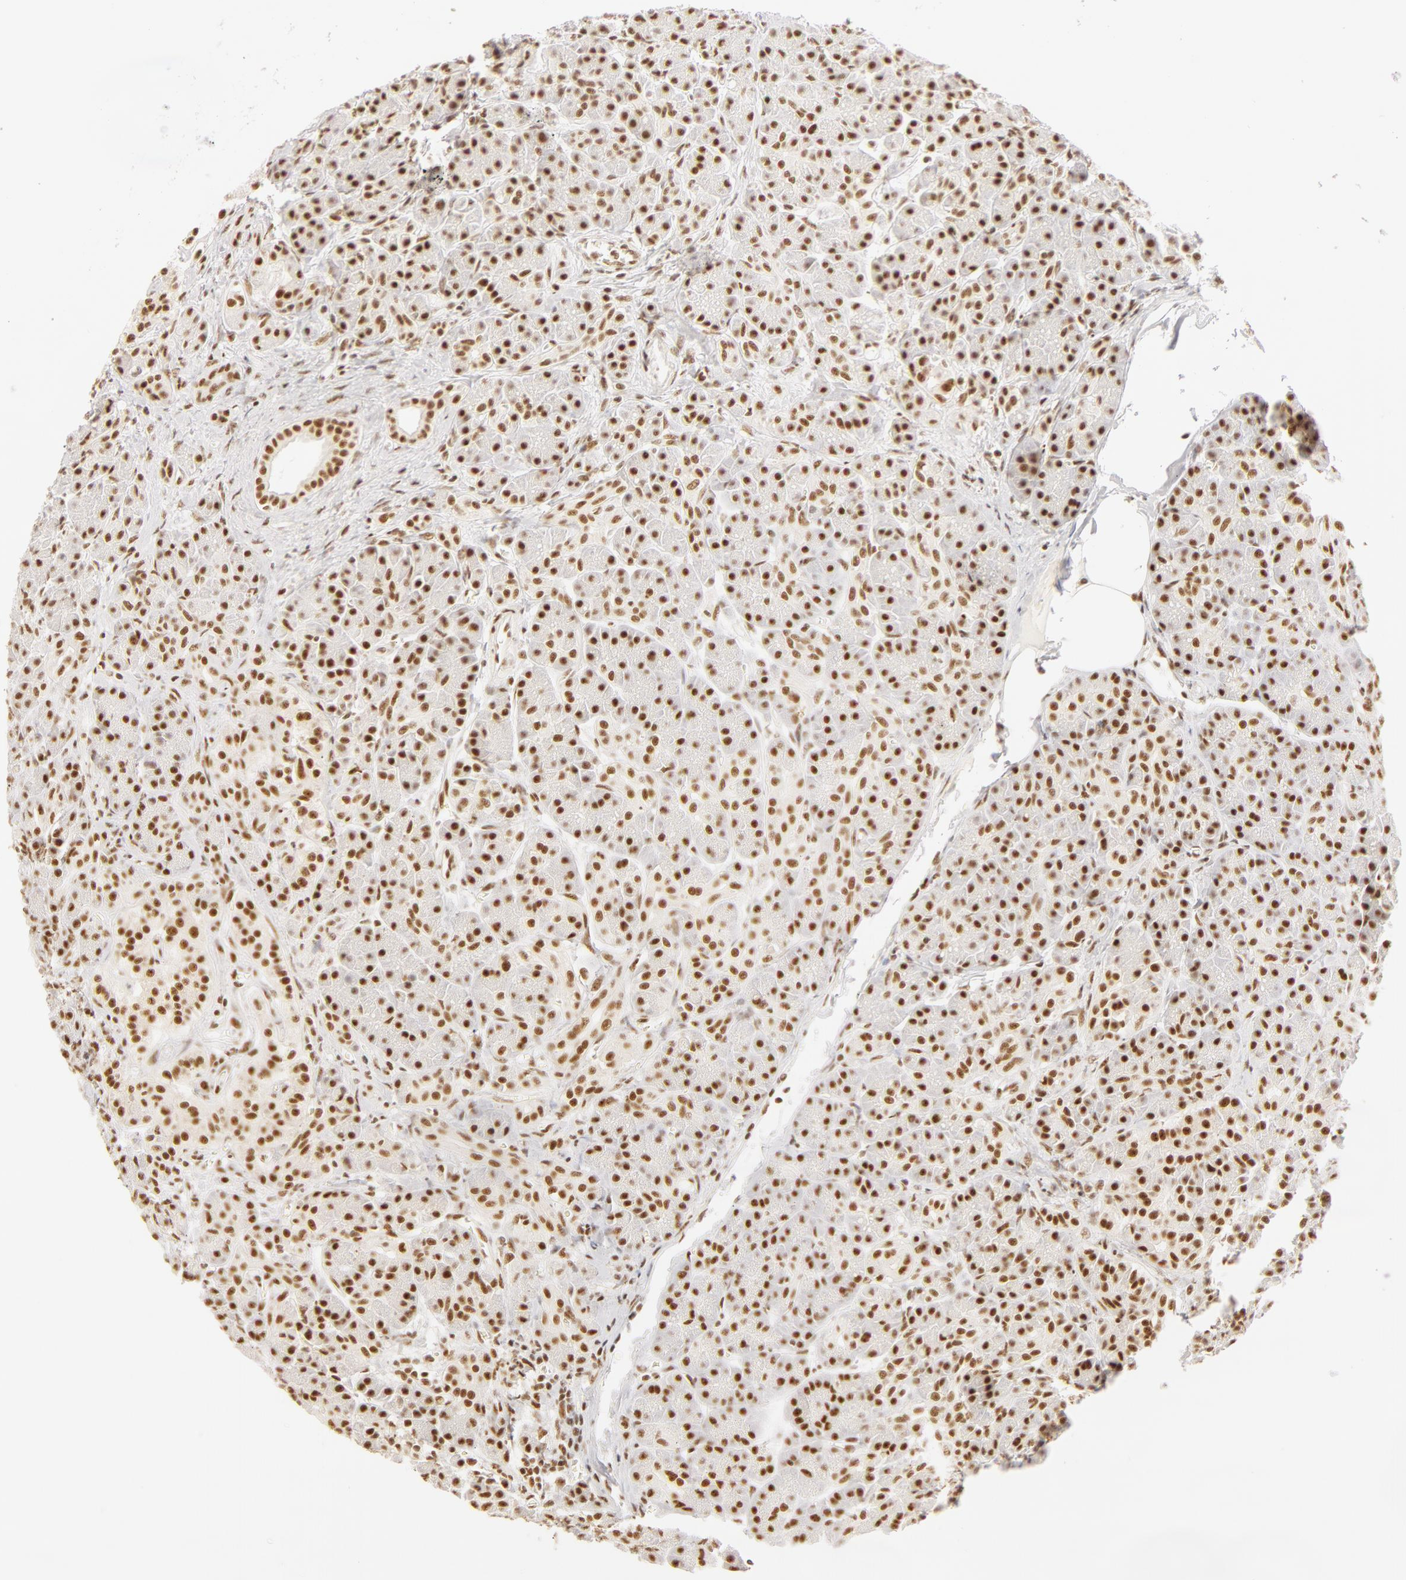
{"staining": {"intensity": "moderate", "quantity": ">75%", "location": "nuclear"}, "tissue": "pancreas", "cell_type": "Exocrine glandular cells", "image_type": "normal", "snomed": [{"axis": "morphology", "description": "Normal tissue, NOS"}, {"axis": "topography", "description": "Pancreas"}], "caption": "This is an image of immunohistochemistry staining of benign pancreas, which shows moderate positivity in the nuclear of exocrine glandular cells.", "gene": "RBM39", "patient": {"sex": "male", "age": 73}}